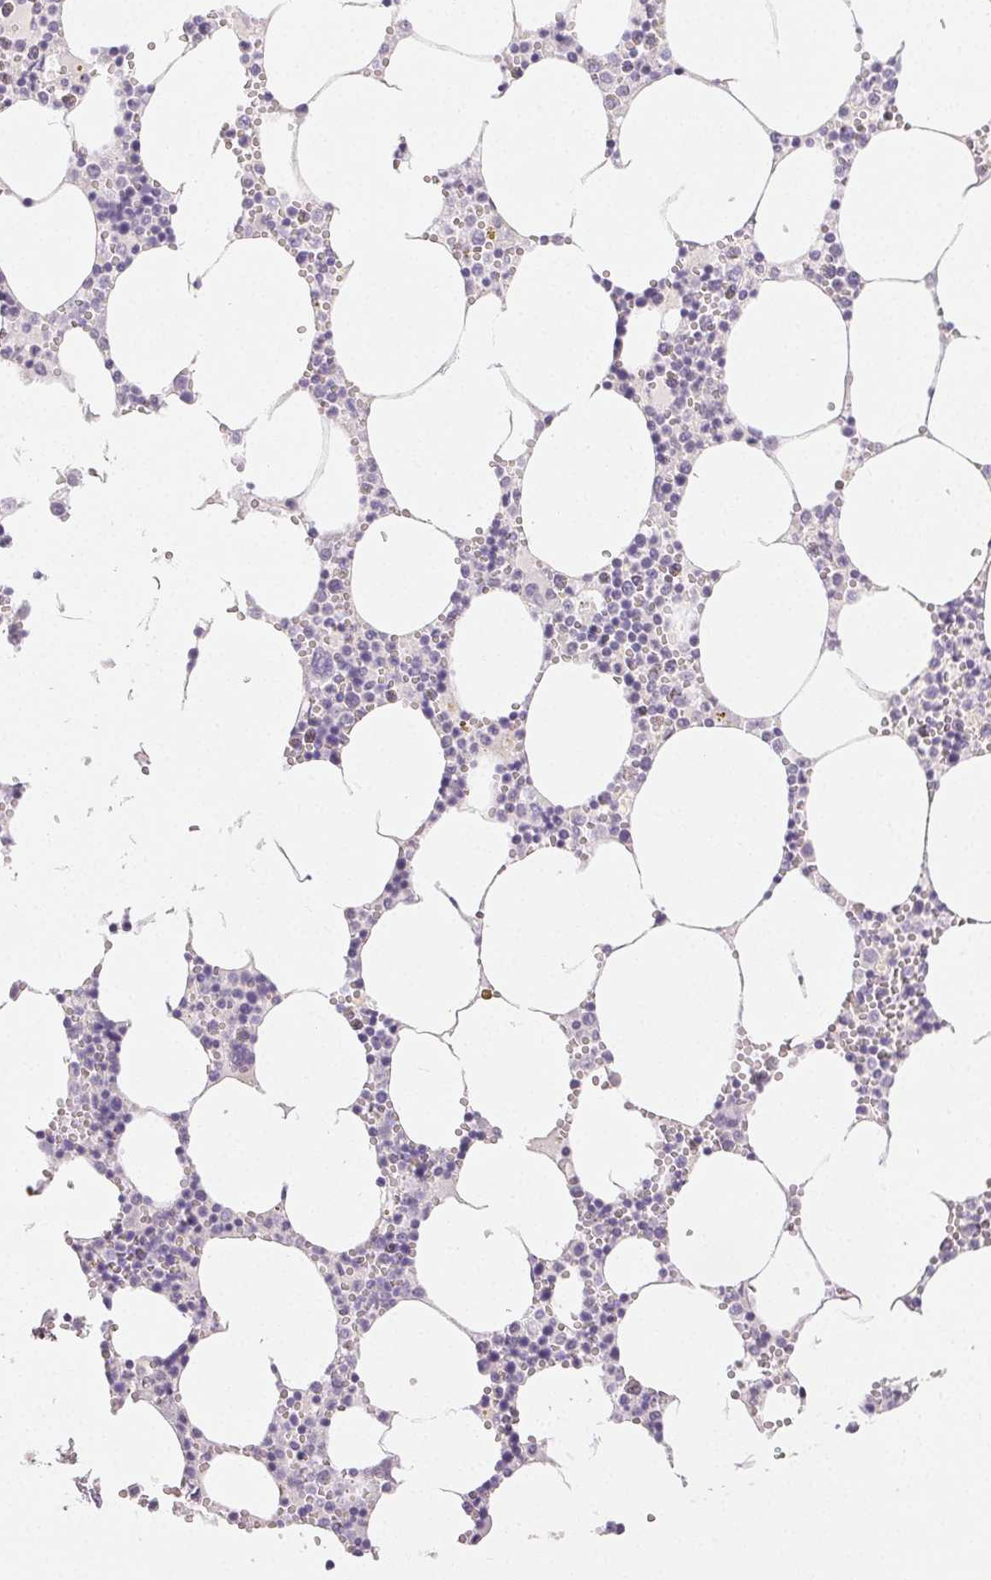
{"staining": {"intensity": "negative", "quantity": "none", "location": "none"}, "tissue": "bone marrow", "cell_type": "Hematopoietic cells", "image_type": "normal", "snomed": [{"axis": "morphology", "description": "Normal tissue, NOS"}, {"axis": "topography", "description": "Bone marrow"}], "caption": "Immunohistochemistry (IHC) of normal bone marrow shows no staining in hematopoietic cells. (DAB IHC with hematoxylin counter stain).", "gene": "MIOX", "patient": {"sex": "male", "age": 54}}